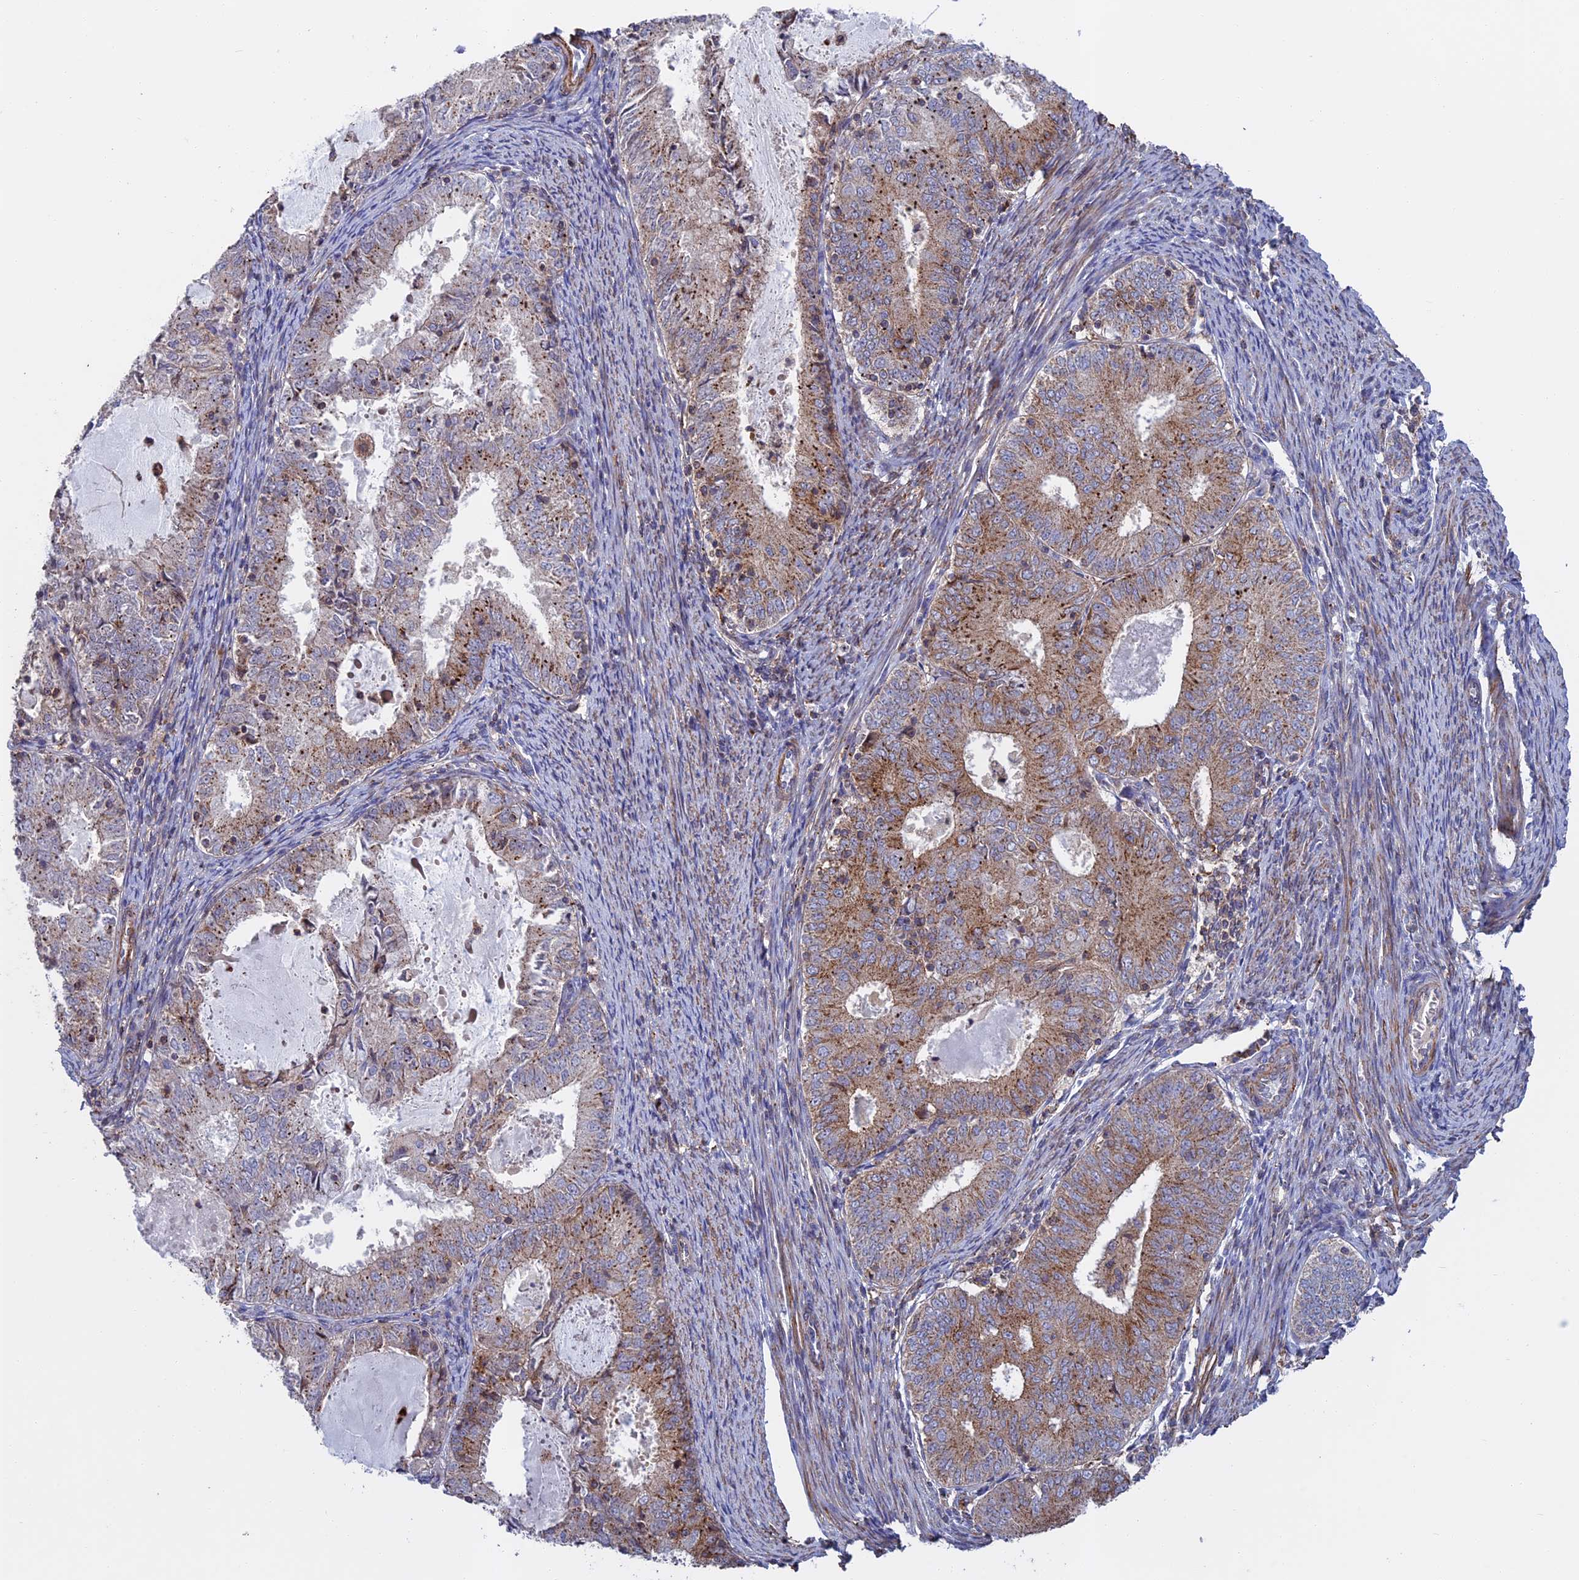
{"staining": {"intensity": "moderate", "quantity": "<25%", "location": "cytoplasmic/membranous"}, "tissue": "endometrial cancer", "cell_type": "Tumor cells", "image_type": "cancer", "snomed": [{"axis": "morphology", "description": "Adenocarcinoma, NOS"}, {"axis": "topography", "description": "Endometrium"}], "caption": "Protein expression analysis of endometrial cancer (adenocarcinoma) demonstrates moderate cytoplasmic/membranous expression in approximately <25% of tumor cells.", "gene": "LYPD5", "patient": {"sex": "female", "age": 57}}